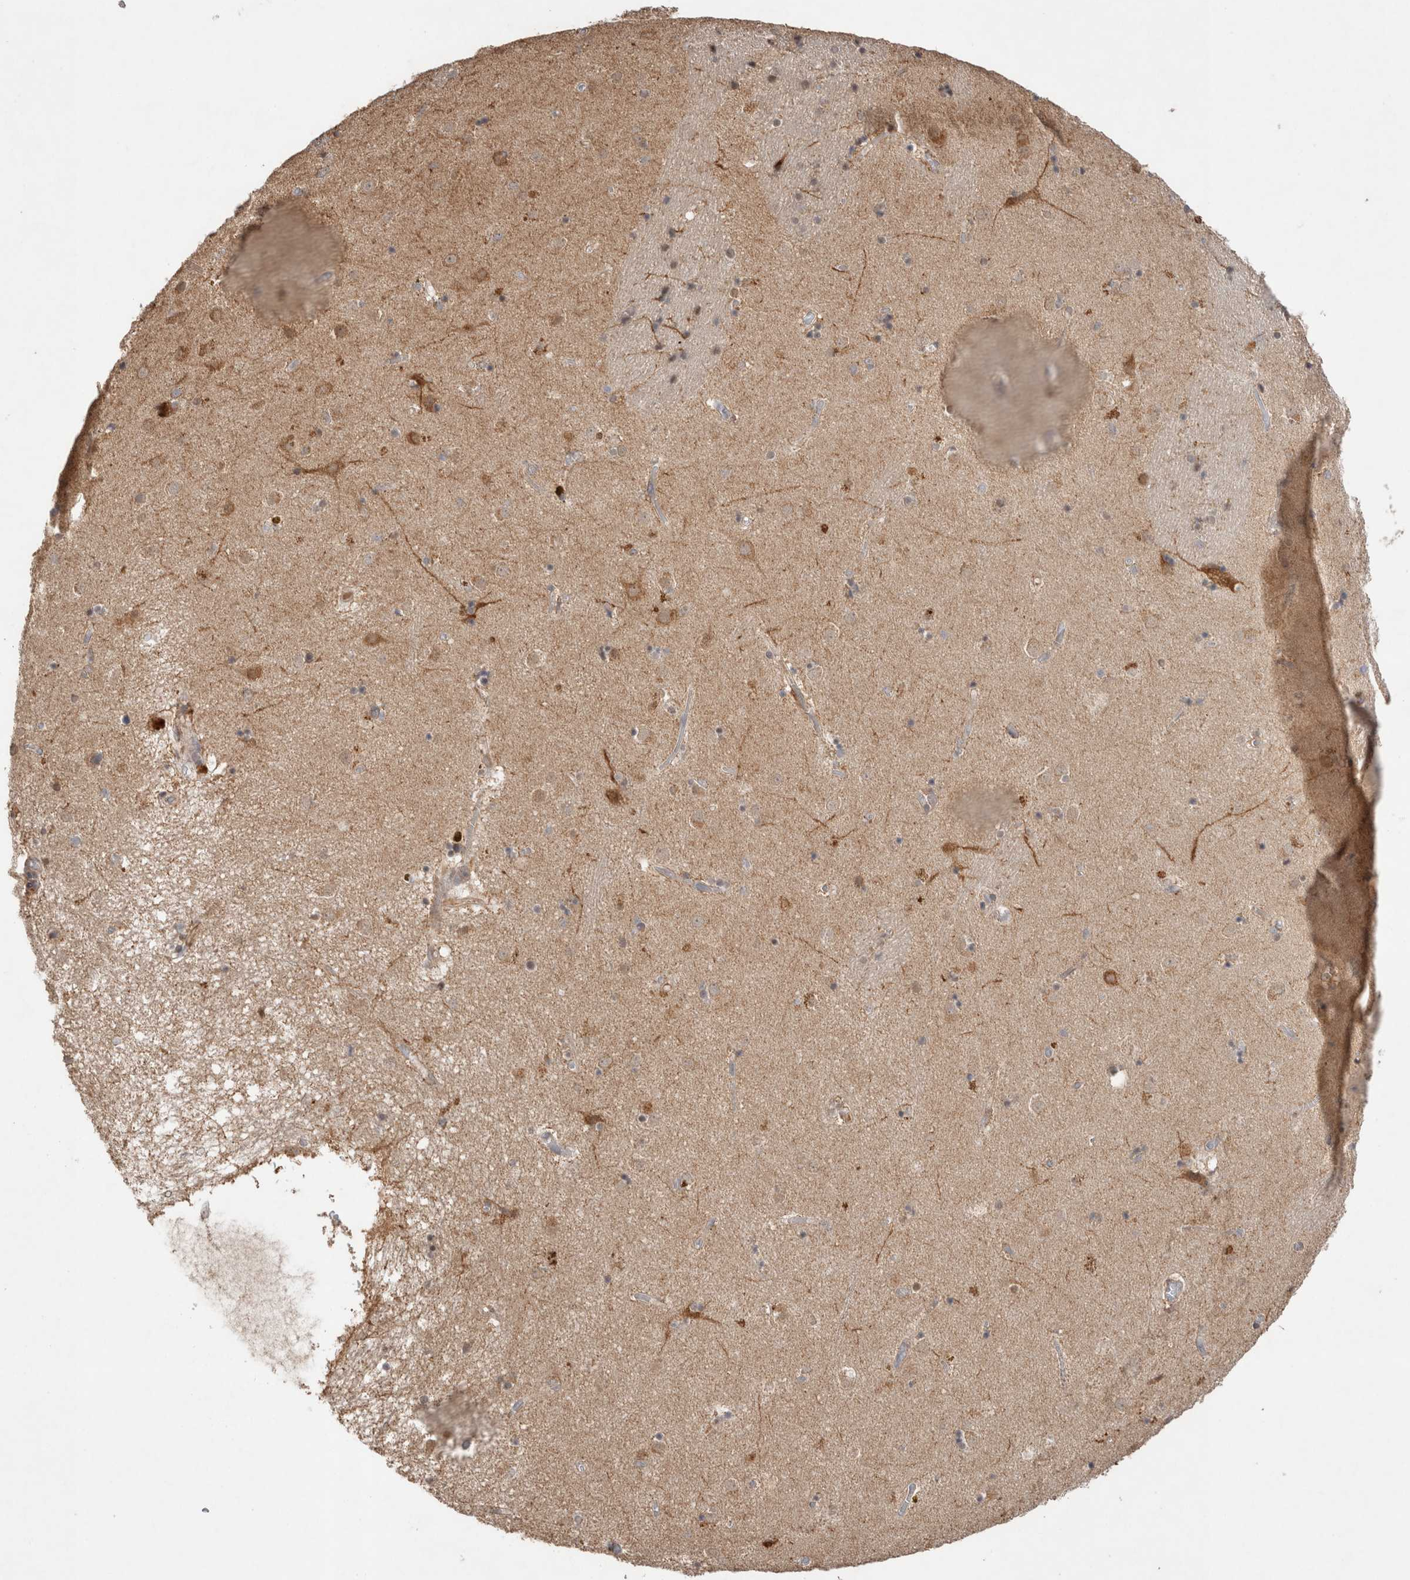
{"staining": {"intensity": "moderate", "quantity": "<25%", "location": "nuclear"}, "tissue": "caudate", "cell_type": "Glial cells", "image_type": "normal", "snomed": [{"axis": "morphology", "description": "Normal tissue, NOS"}, {"axis": "topography", "description": "Lateral ventricle wall"}], "caption": "Protein expression by immunohistochemistry (IHC) reveals moderate nuclear staining in approximately <25% of glial cells in unremarkable caudate. Using DAB (brown) and hematoxylin (blue) stains, captured at high magnification using brightfield microscopy.", "gene": "SYDE2", "patient": {"sex": "male", "age": 70}}